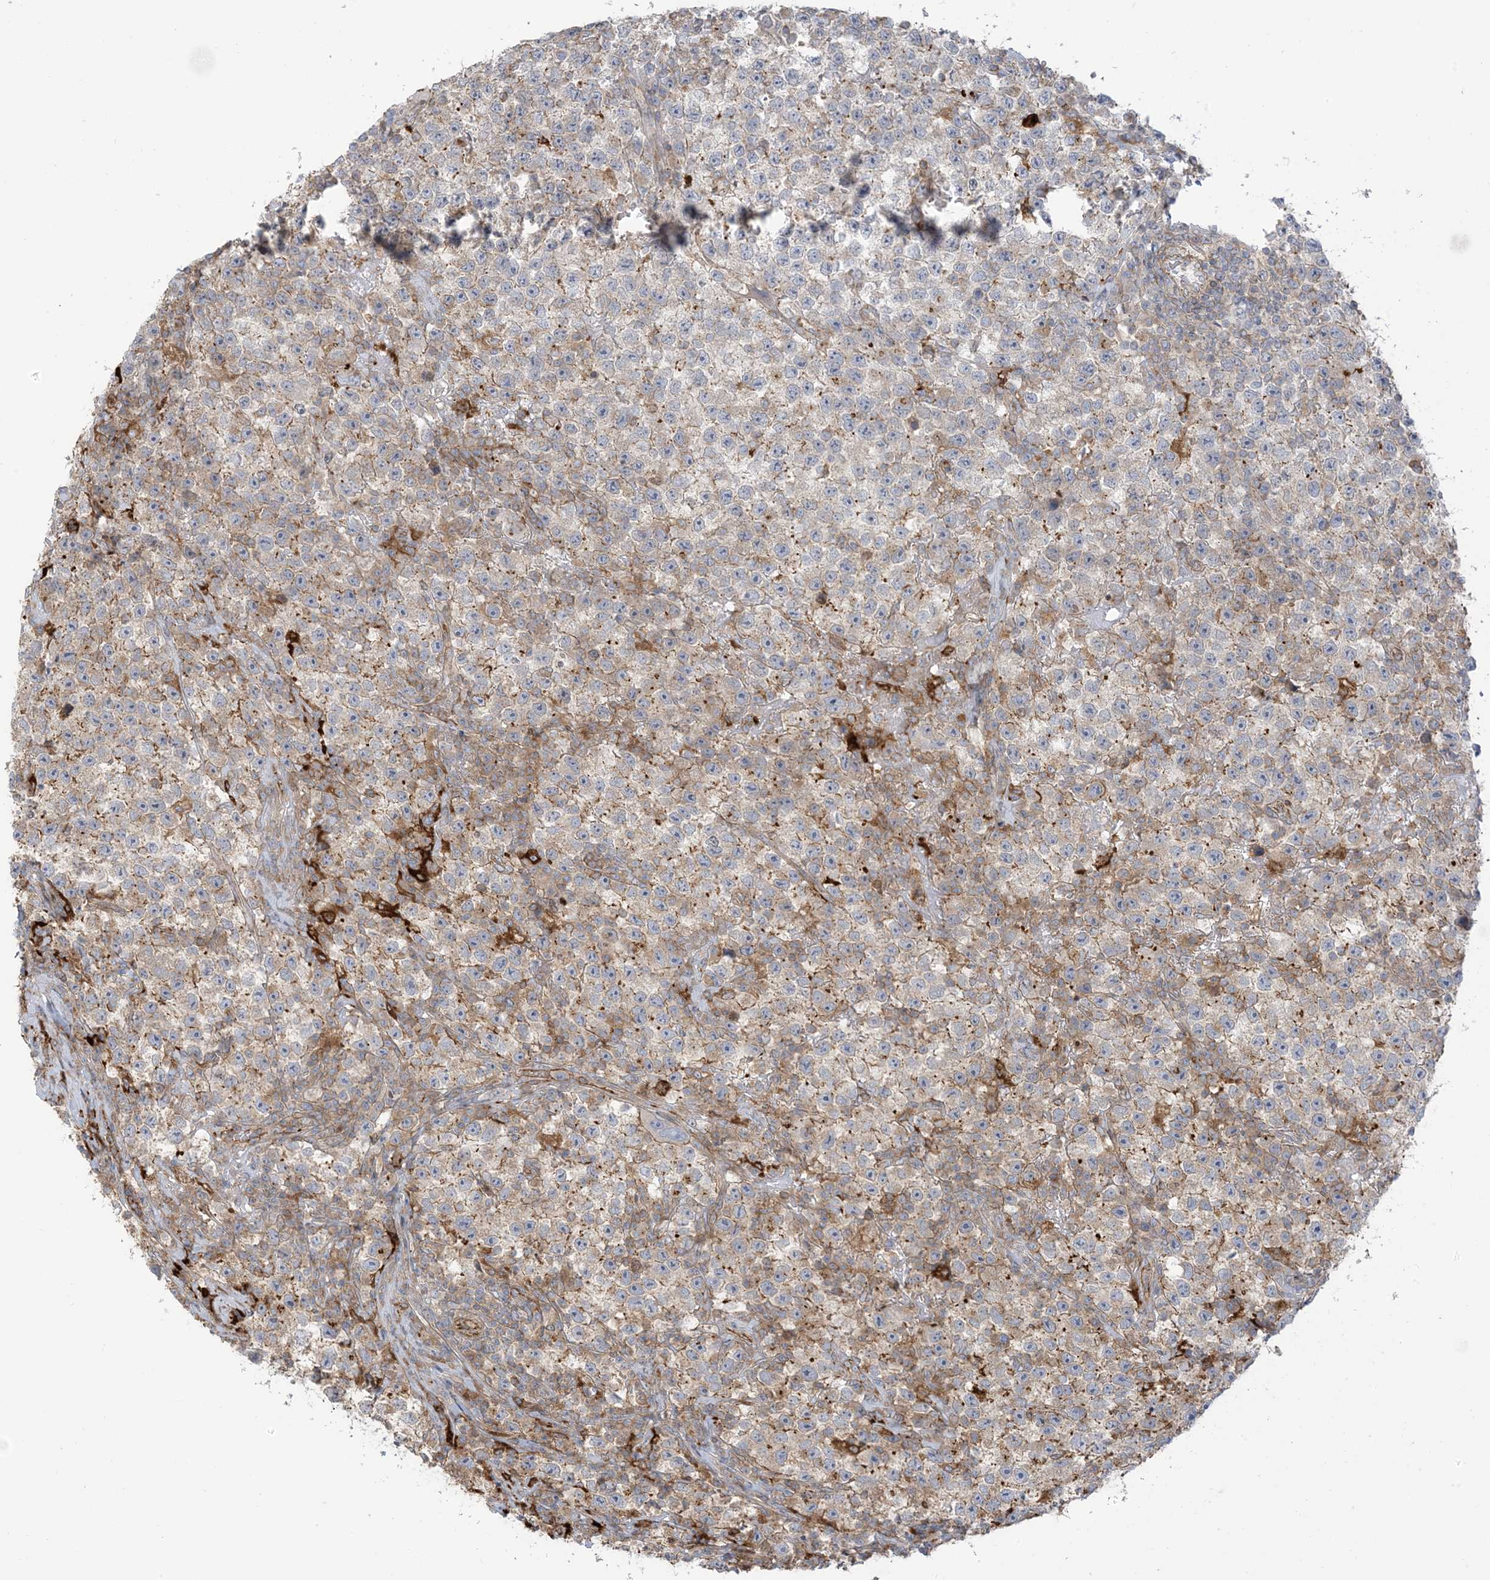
{"staining": {"intensity": "weak", "quantity": ">75%", "location": "cytoplasmic/membranous"}, "tissue": "testis cancer", "cell_type": "Tumor cells", "image_type": "cancer", "snomed": [{"axis": "morphology", "description": "Seminoma, NOS"}, {"axis": "topography", "description": "Testis"}], "caption": "Seminoma (testis) stained with a brown dye displays weak cytoplasmic/membranous positive expression in about >75% of tumor cells.", "gene": "ICMT", "patient": {"sex": "male", "age": 22}}